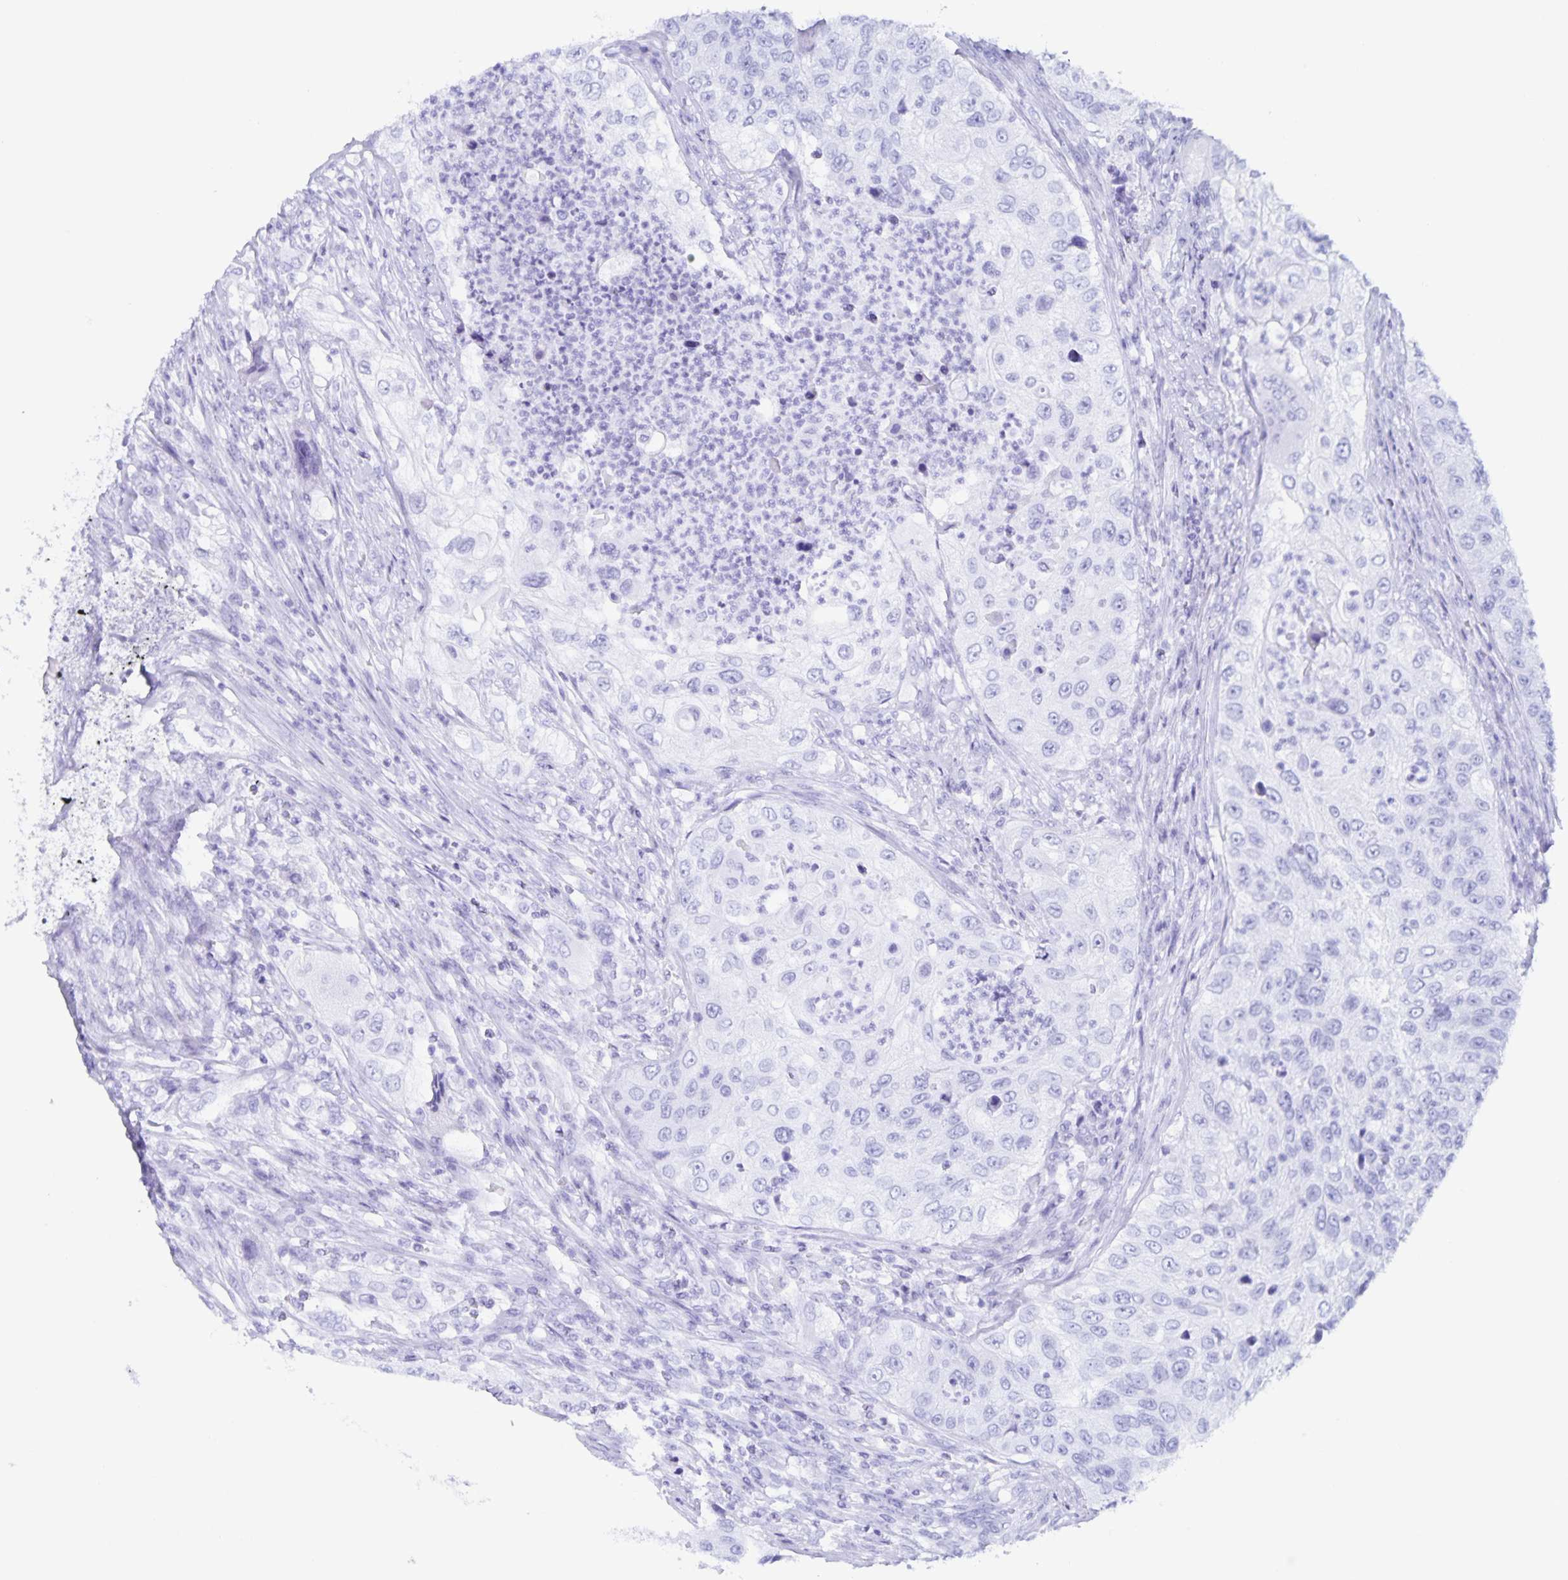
{"staining": {"intensity": "negative", "quantity": "none", "location": "none"}, "tissue": "urothelial cancer", "cell_type": "Tumor cells", "image_type": "cancer", "snomed": [{"axis": "morphology", "description": "Urothelial carcinoma, High grade"}, {"axis": "topography", "description": "Urinary bladder"}], "caption": "Image shows no protein expression in tumor cells of urothelial cancer tissue.", "gene": "RPL36A", "patient": {"sex": "female", "age": 60}}